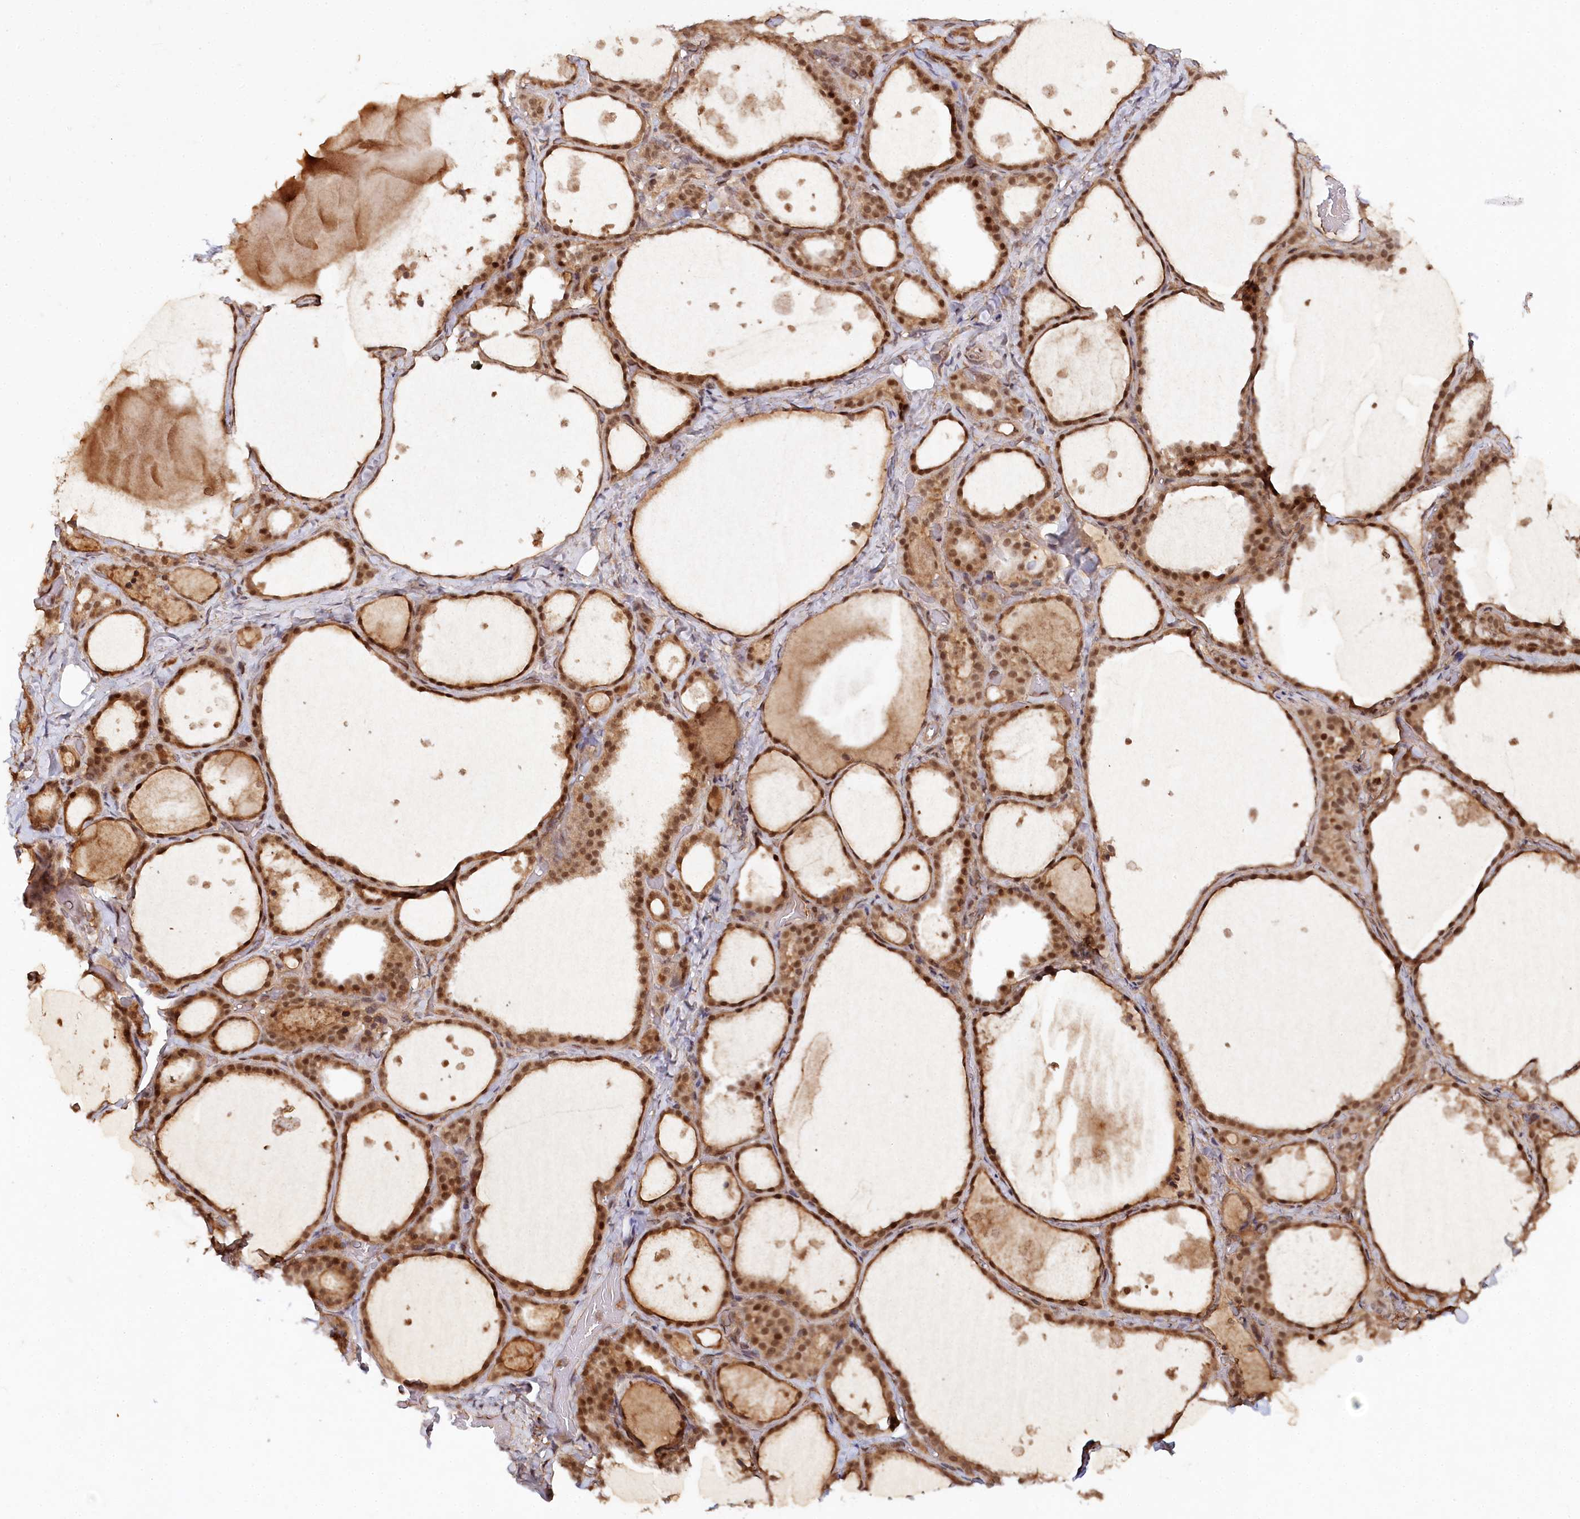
{"staining": {"intensity": "strong", "quantity": ">75%", "location": "nuclear"}, "tissue": "thyroid gland", "cell_type": "Glandular cells", "image_type": "normal", "snomed": [{"axis": "morphology", "description": "Normal tissue, NOS"}, {"axis": "topography", "description": "Thyroid gland"}], "caption": "Glandular cells exhibit high levels of strong nuclear expression in approximately >75% of cells in normal thyroid gland.", "gene": "CCDC65", "patient": {"sex": "female", "age": 44}}